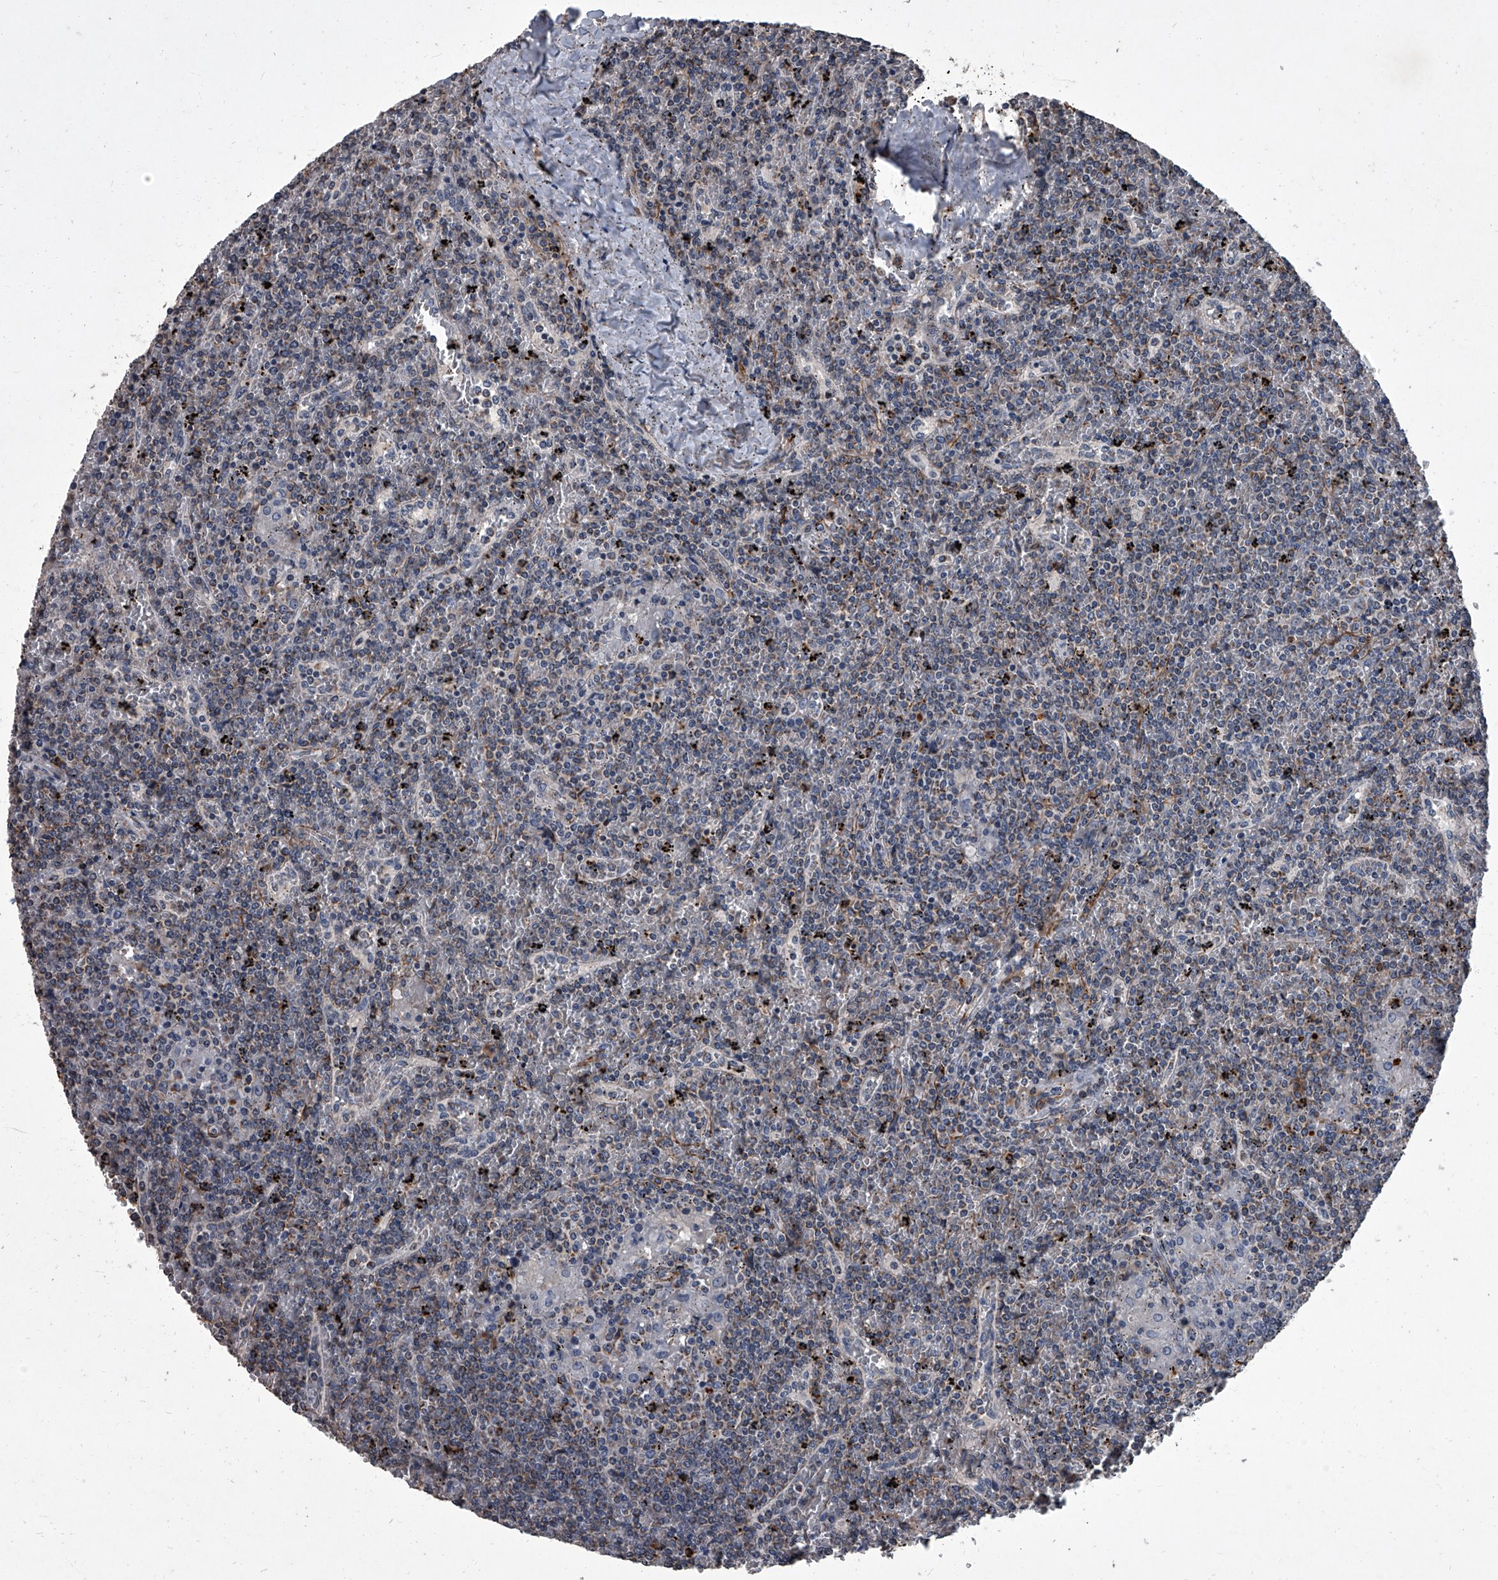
{"staining": {"intensity": "negative", "quantity": "none", "location": "none"}, "tissue": "lymphoma", "cell_type": "Tumor cells", "image_type": "cancer", "snomed": [{"axis": "morphology", "description": "Malignant lymphoma, non-Hodgkin's type, Low grade"}, {"axis": "topography", "description": "Spleen"}], "caption": "DAB (3,3'-diaminobenzidine) immunohistochemical staining of human low-grade malignant lymphoma, non-Hodgkin's type shows no significant staining in tumor cells.", "gene": "SIRT4", "patient": {"sex": "female", "age": 19}}